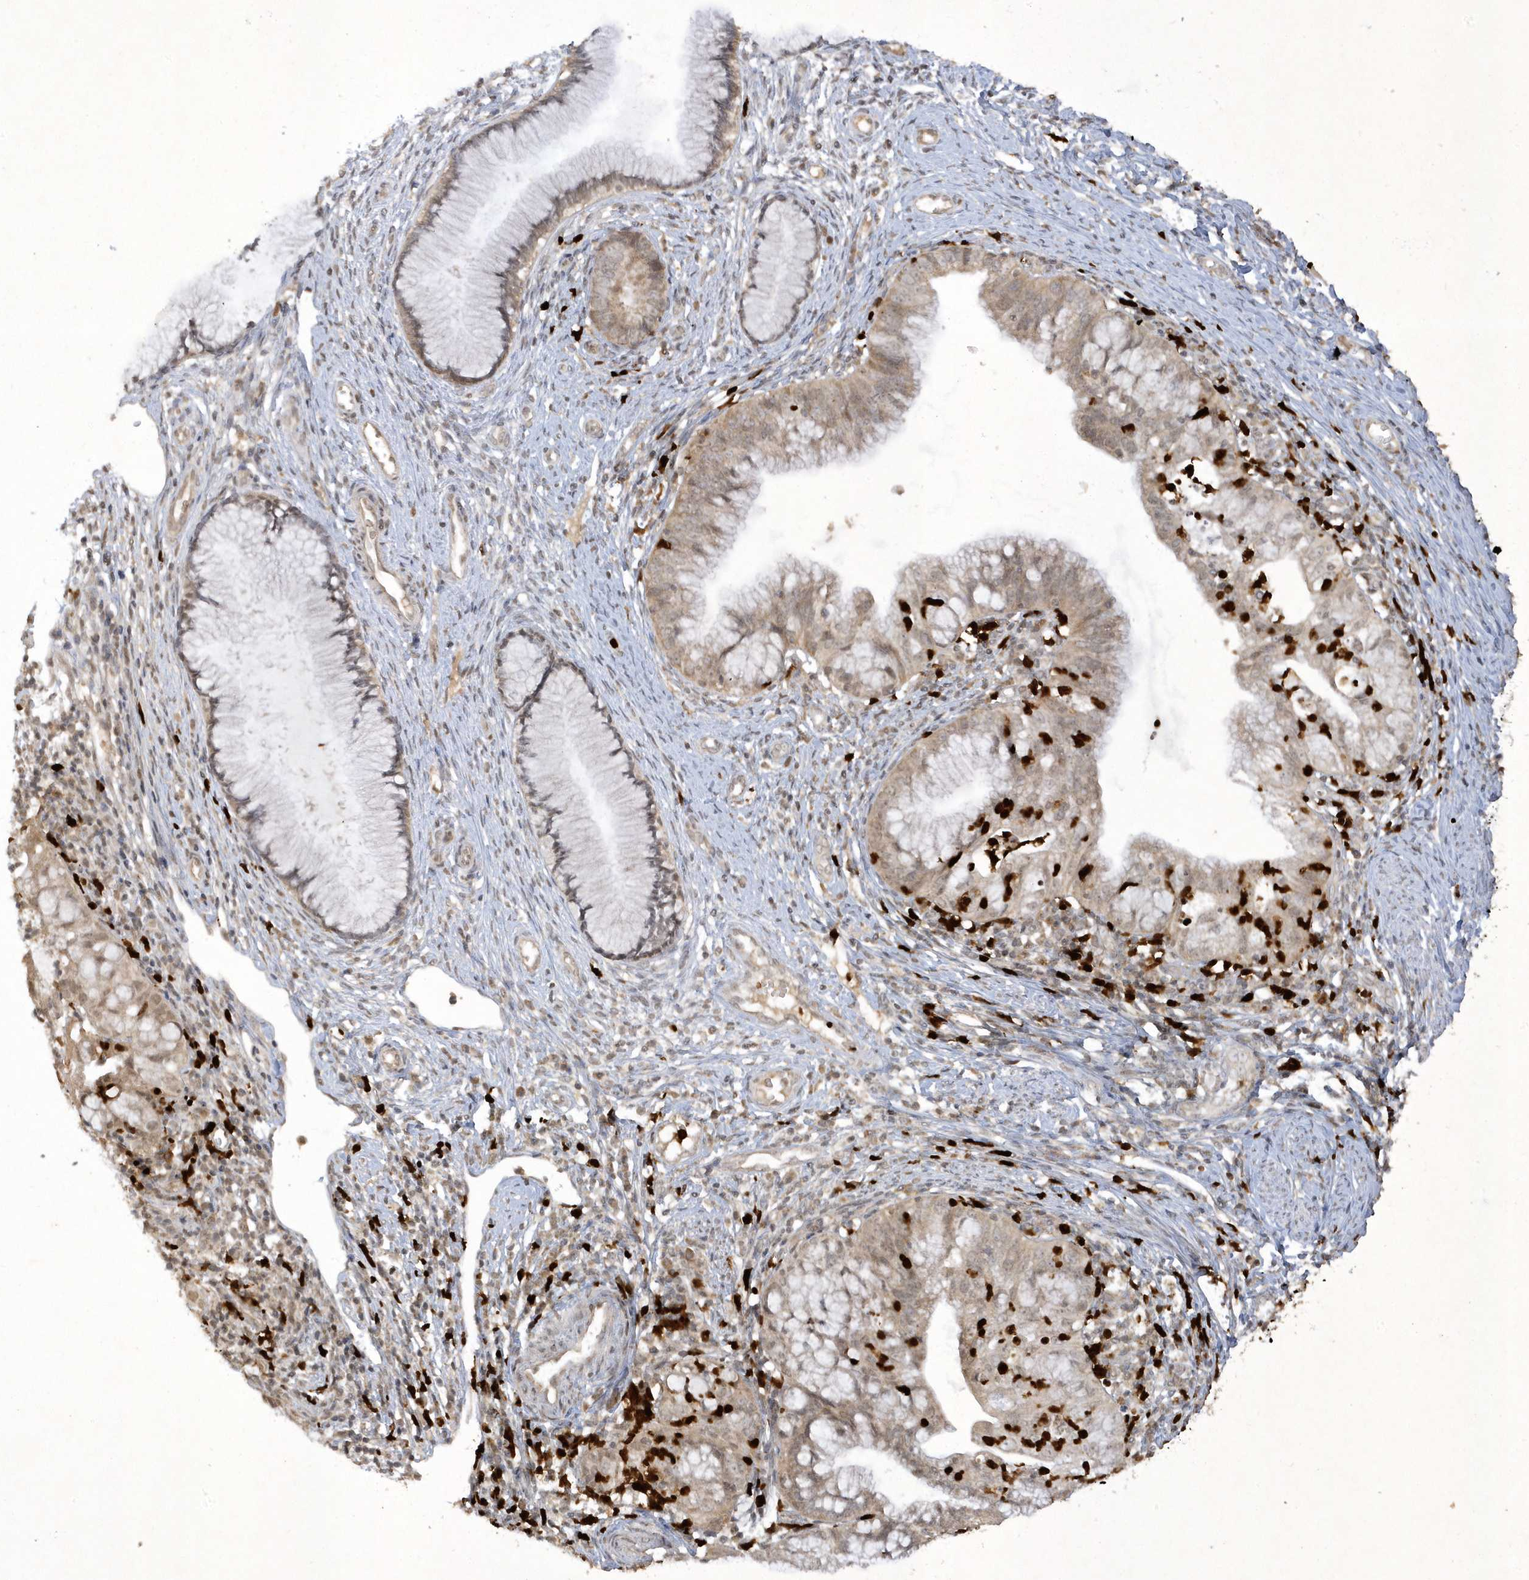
{"staining": {"intensity": "weak", "quantity": "<25%", "location": "cytoplasmic/membranous,nuclear"}, "tissue": "cervical cancer", "cell_type": "Tumor cells", "image_type": "cancer", "snomed": [{"axis": "morphology", "description": "Adenocarcinoma, NOS"}, {"axis": "topography", "description": "Cervix"}], "caption": "A histopathology image of human cervical cancer (adenocarcinoma) is negative for staining in tumor cells.", "gene": "ZNF213", "patient": {"sex": "female", "age": 36}}